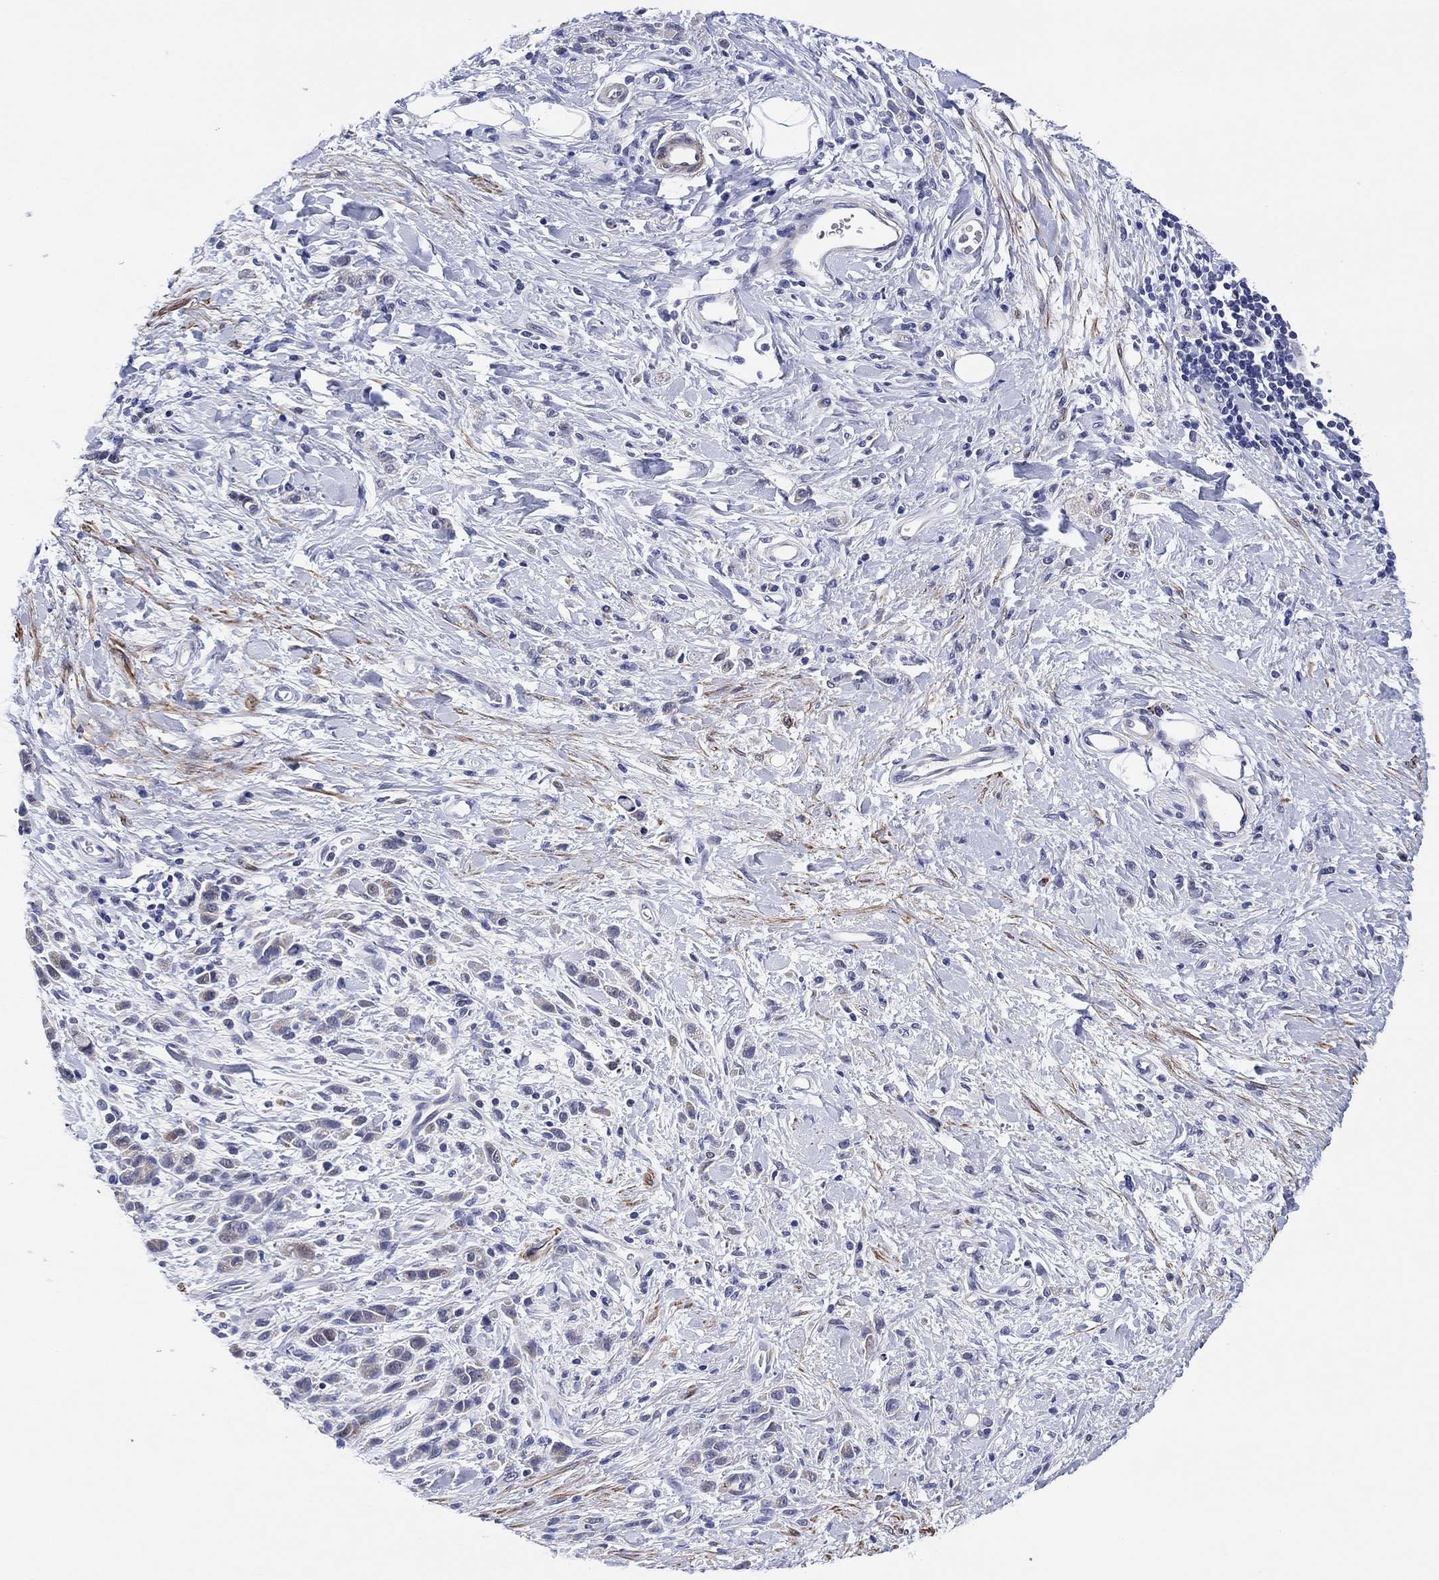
{"staining": {"intensity": "negative", "quantity": "none", "location": "none"}, "tissue": "stomach cancer", "cell_type": "Tumor cells", "image_type": "cancer", "snomed": [{"axis": "morphology", "description": "Adenocarcinoma, NOS"}, {"axis": "topography", "description": "Stomach"}], "caption": "There is no significant positivity in tumor cells of adenocarcinoma (stomach). (DAB immunohistochemistry (IHC) visualized using brightfield microscopy, high magnification).", "gene": "CLIP3", "patient": {"sex": "male", "age": 77}}